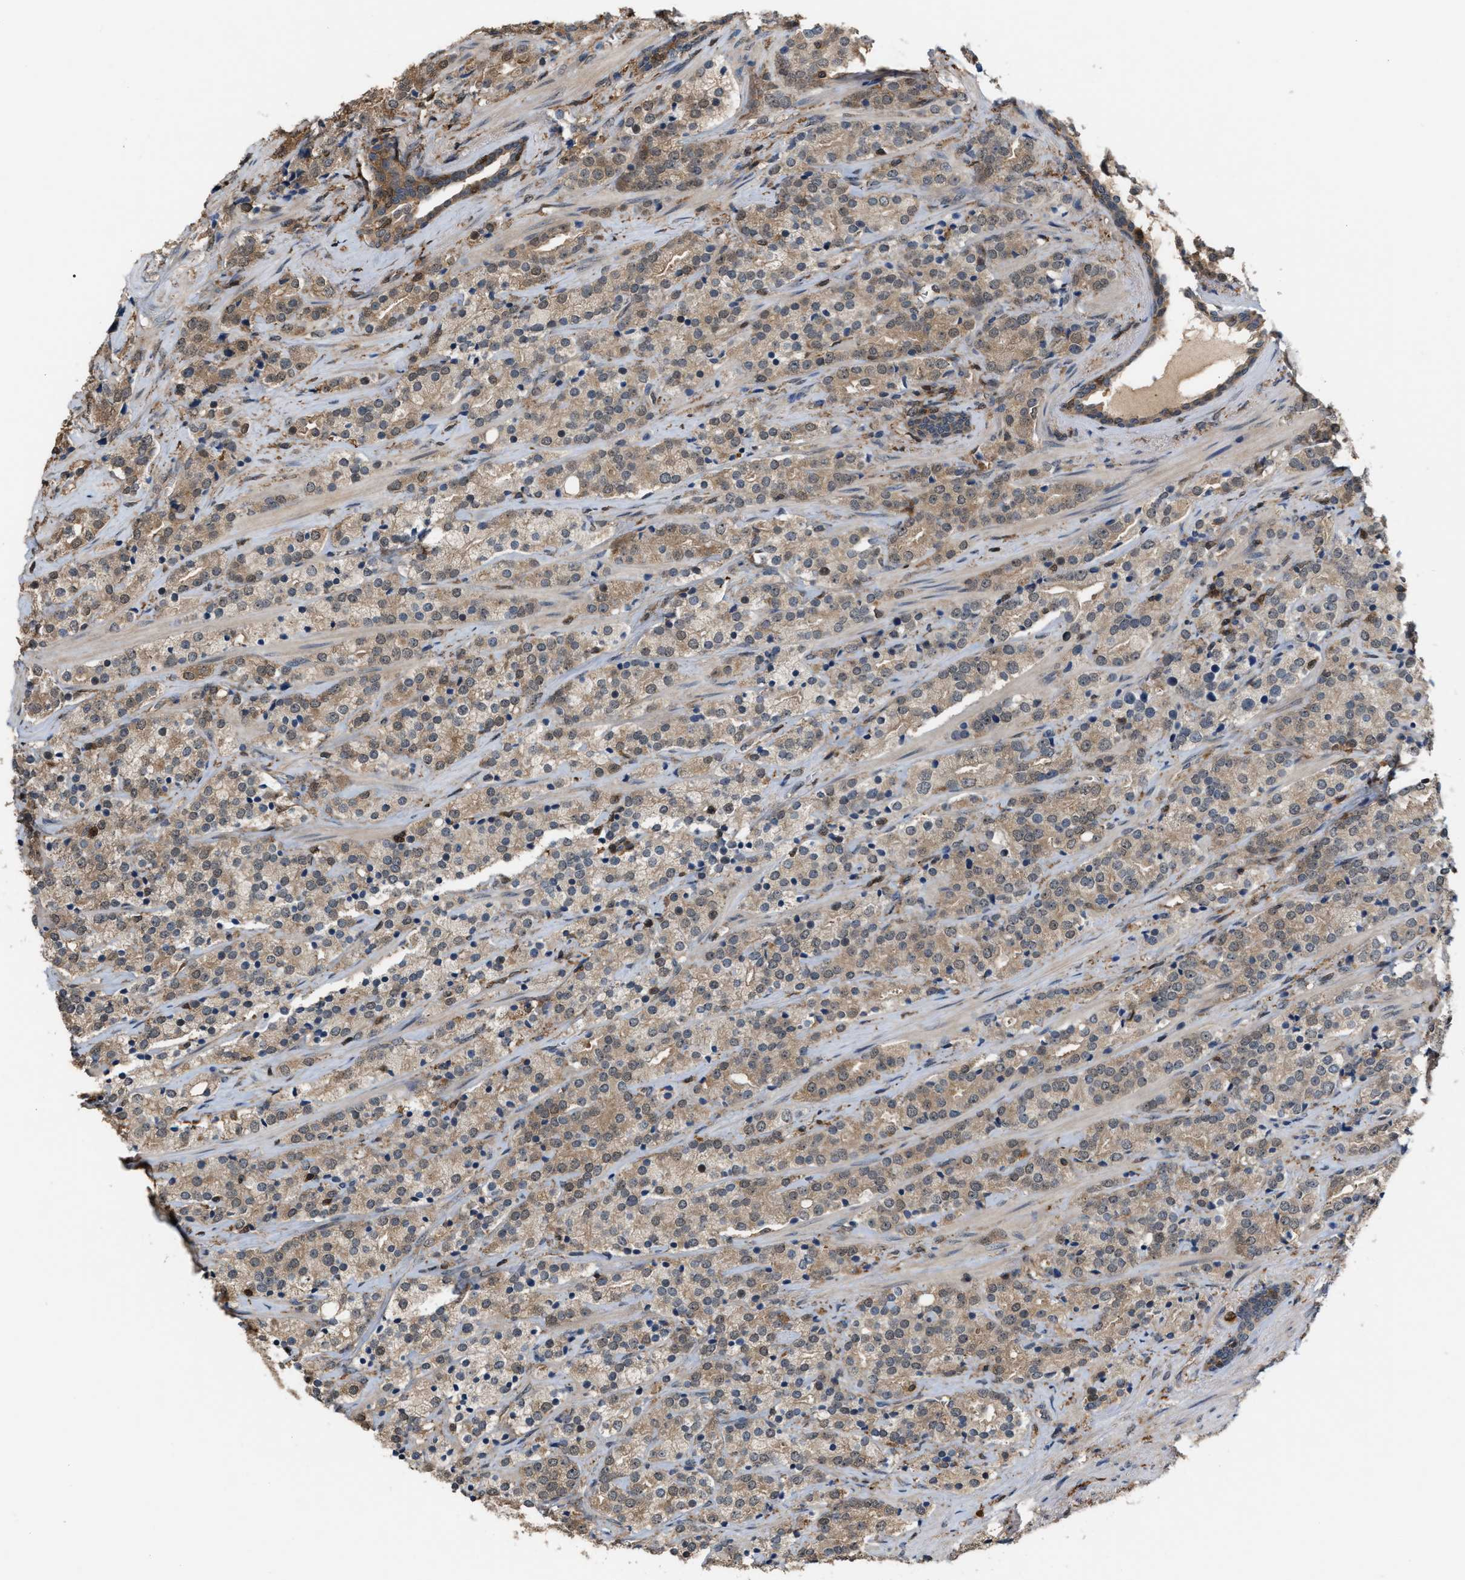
{"staining": {"intensity": "moderate", "quantity": ">75%", "location": "cytoplasmic/membranous"}, "tissue": "prostate cancer", "cell_type": "Tumor cells", "image_type": "cancer", "snomed": [{"axis": "morphology", "description": "Adenocarcinoma, High grade"}, {"axis": "topography", "description": "Prostate"}], "caption": "A photomicrograph of human high-grade adenocarcinoma (prostate) stained for a protein exhibits moderate cytoplasmic/membranous brown staining in tumor cells.", "gene": "MTPN", "patient": {"sex": "male", "age": 71}}